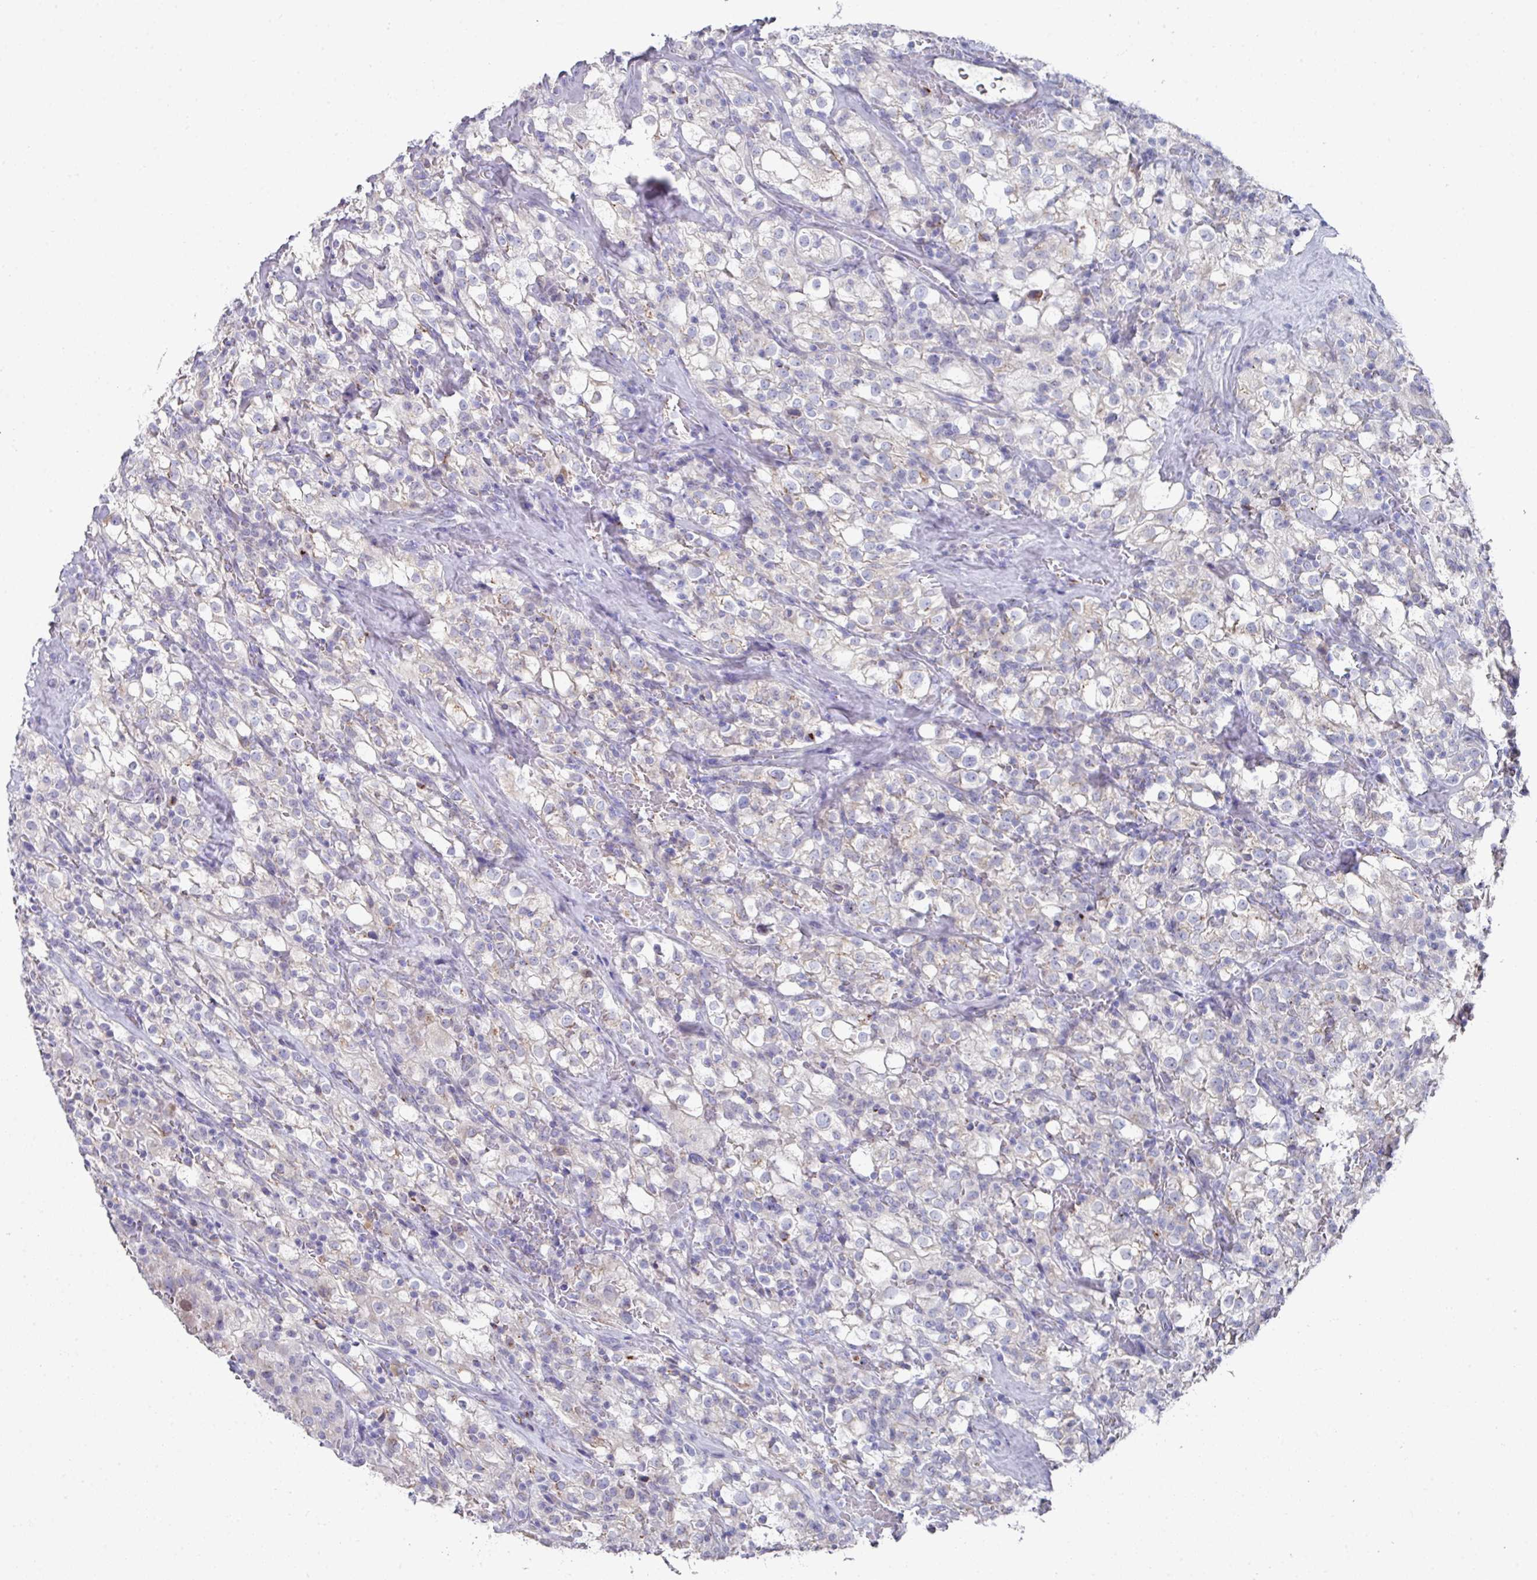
{"staining": {"intensity": "negative", "quantity": "none", "location": "none"}, "tissue": "renal cancer", "cell_type": "Tumor cells", "image_type": "cancer", "snomed": [{"axis": "morphology", "description": "Adenocarcinoma, NOS"}, {"axis": "topography", "description": "Kidney"}], "caption": "Renal adenocarcinoma was stained to show a protein in brown. There is no significant positivity in tumor cells.", "gene": "VKORC1L1", "patient": {"sex": "female", "age": 74}}